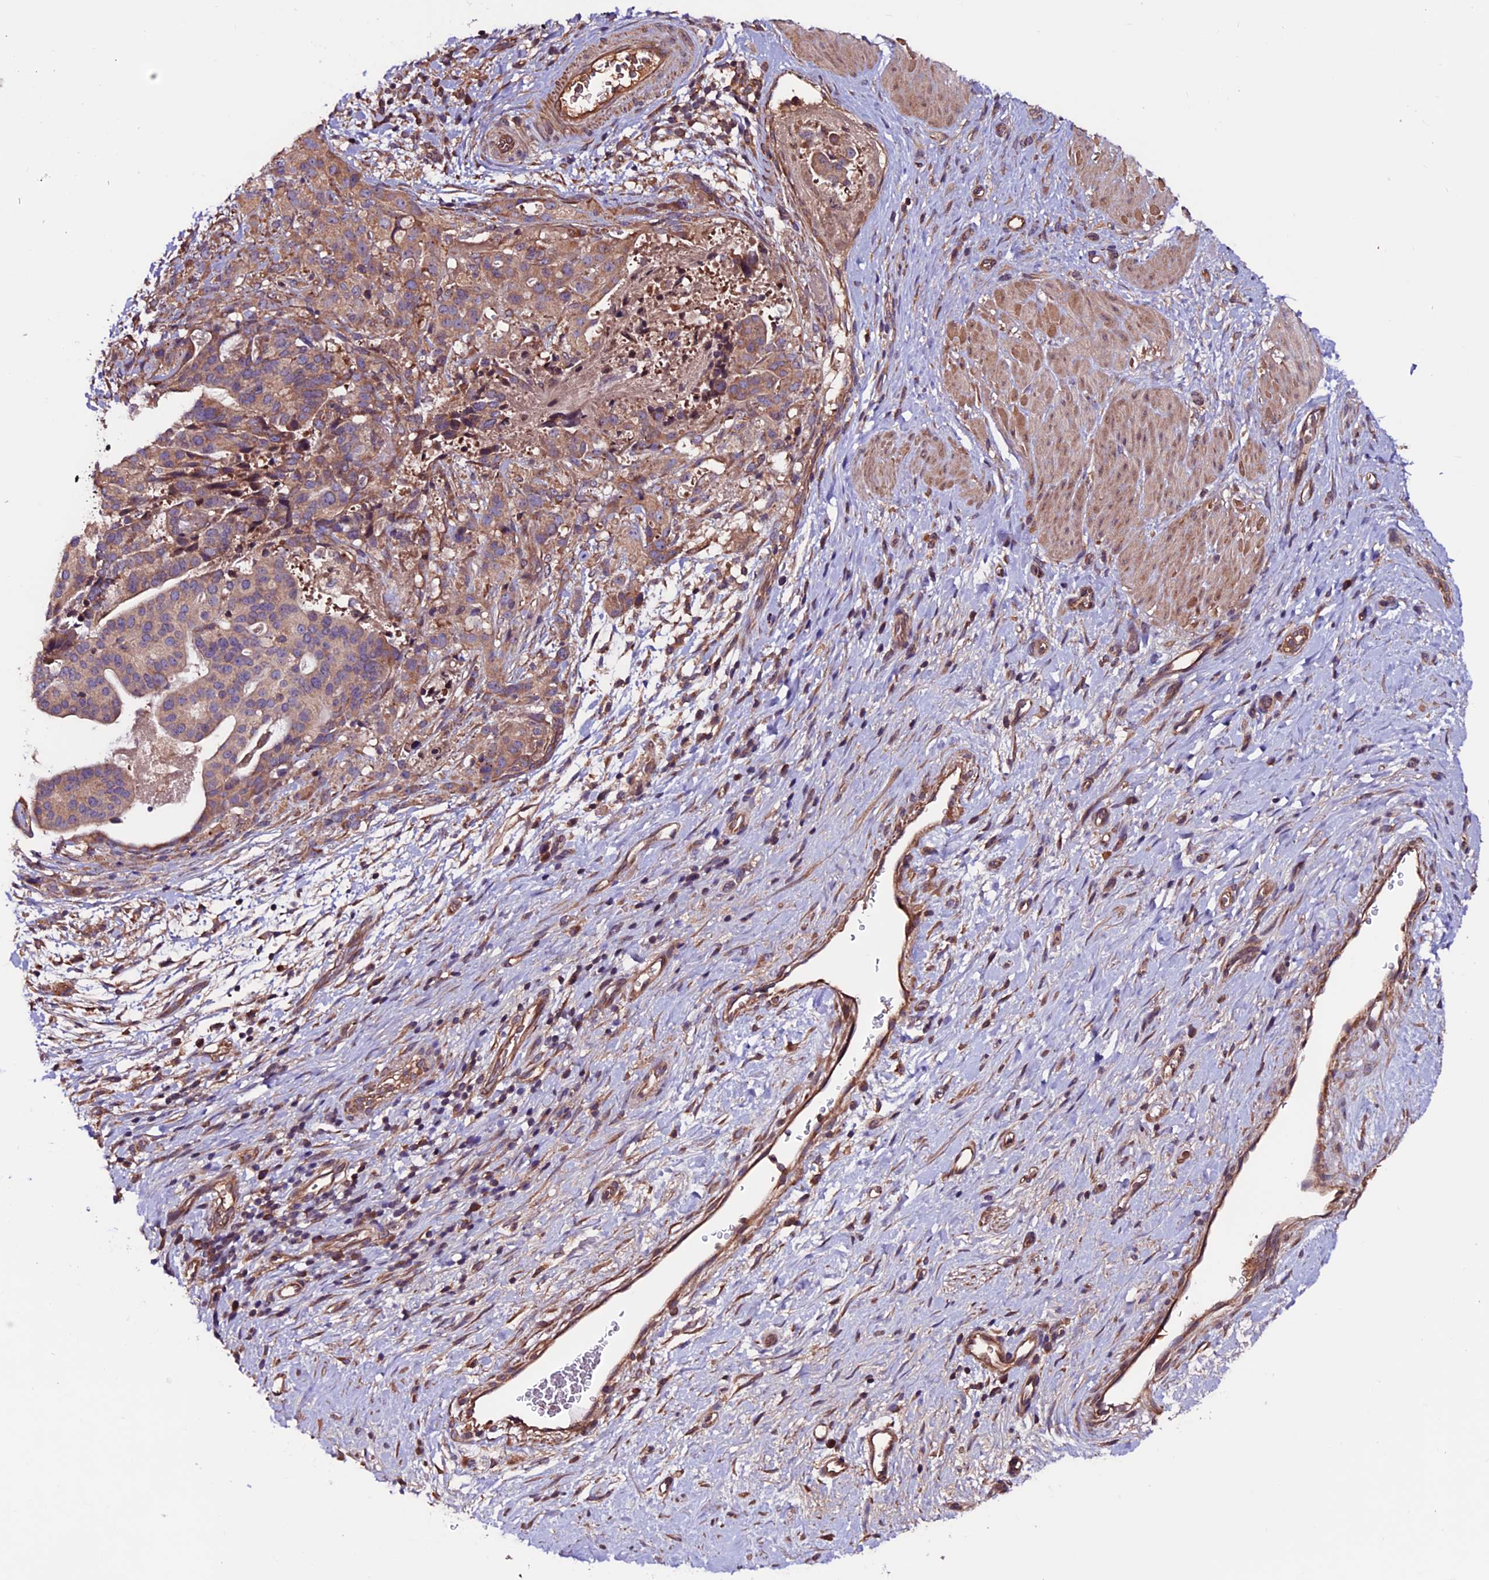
{"staining": {"intensity": "weak", "quantity": ">75%", "location": "cytoplasmic/membranous"}, "tissue": "stomach cancer", "cell_type": "Tumor cells", "image_type": "cancer", "snomed": [{"axis": "morphology", "description": "Adenocarcinoma, NOS"}, {"axis": "topography", "description": "Stomach"}], "caption": "Stomach cancer (adenocarcinoma) stained for a protein shows weak cytoplasmic/membranous positivity in tumor cells.", "gene": "ZNF598", "patient": {"sex": "male", "age": 48}}